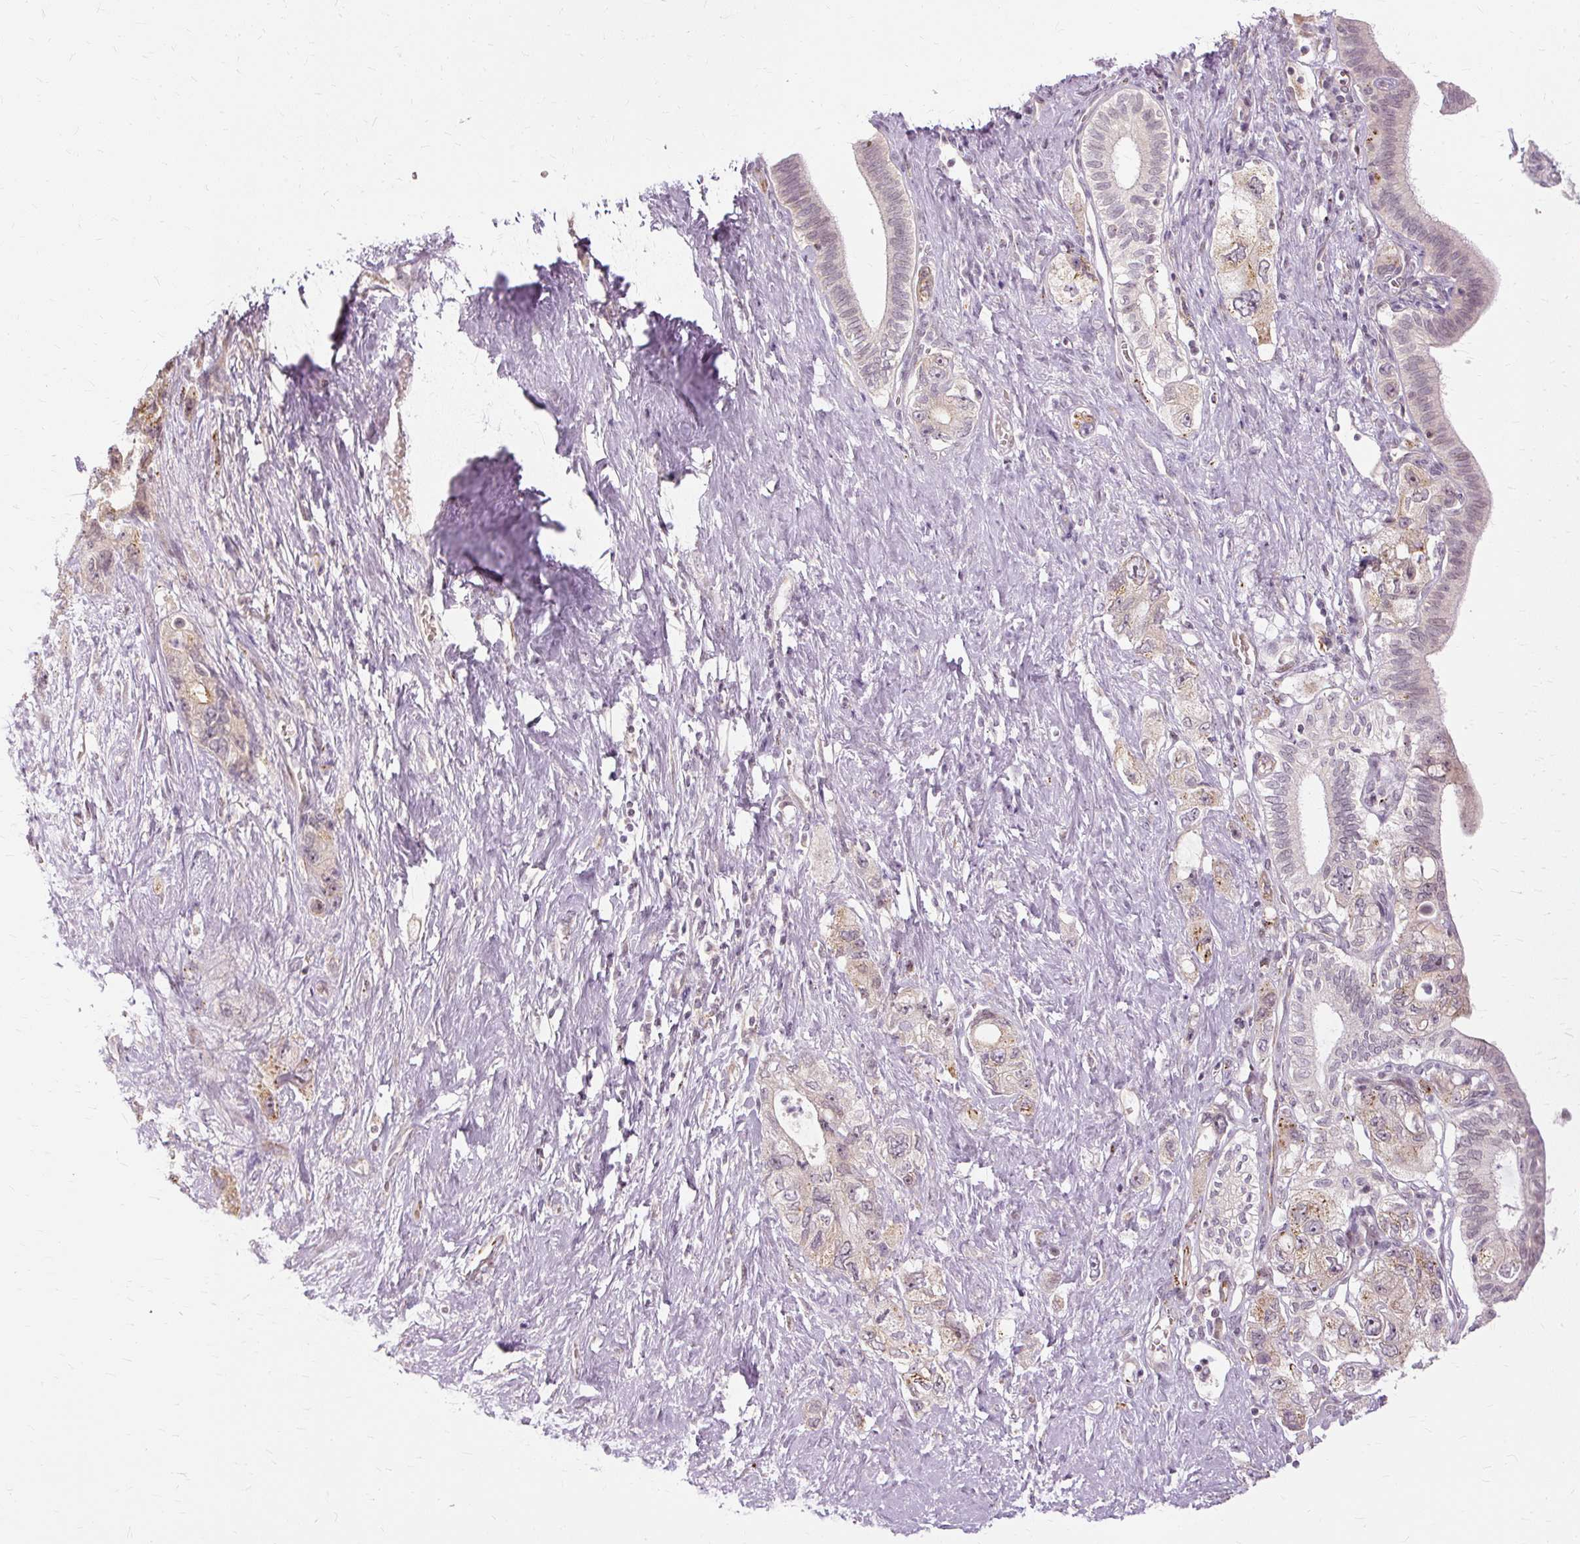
{"staining": {"intensity": "weak", "quantity": "<25%", "location": "cytoplasmic/membranous"}, "tissue": "pancreatic cancer", "cell_type": "Tumor cells", "image_type": "cancer", "snomed": [{"axis": "morphology", "description": "Adenocarcinoma, NOS"}, {"axis": "topography", "description": "Pancreas"}], "caption": "This is an immunohistochemistry micrograph of adenocarcinoma (pancreatic). There is no staining in tumor cells.", "gene": "MMACHC", "patient": {"sex": "female", "age": 73}}